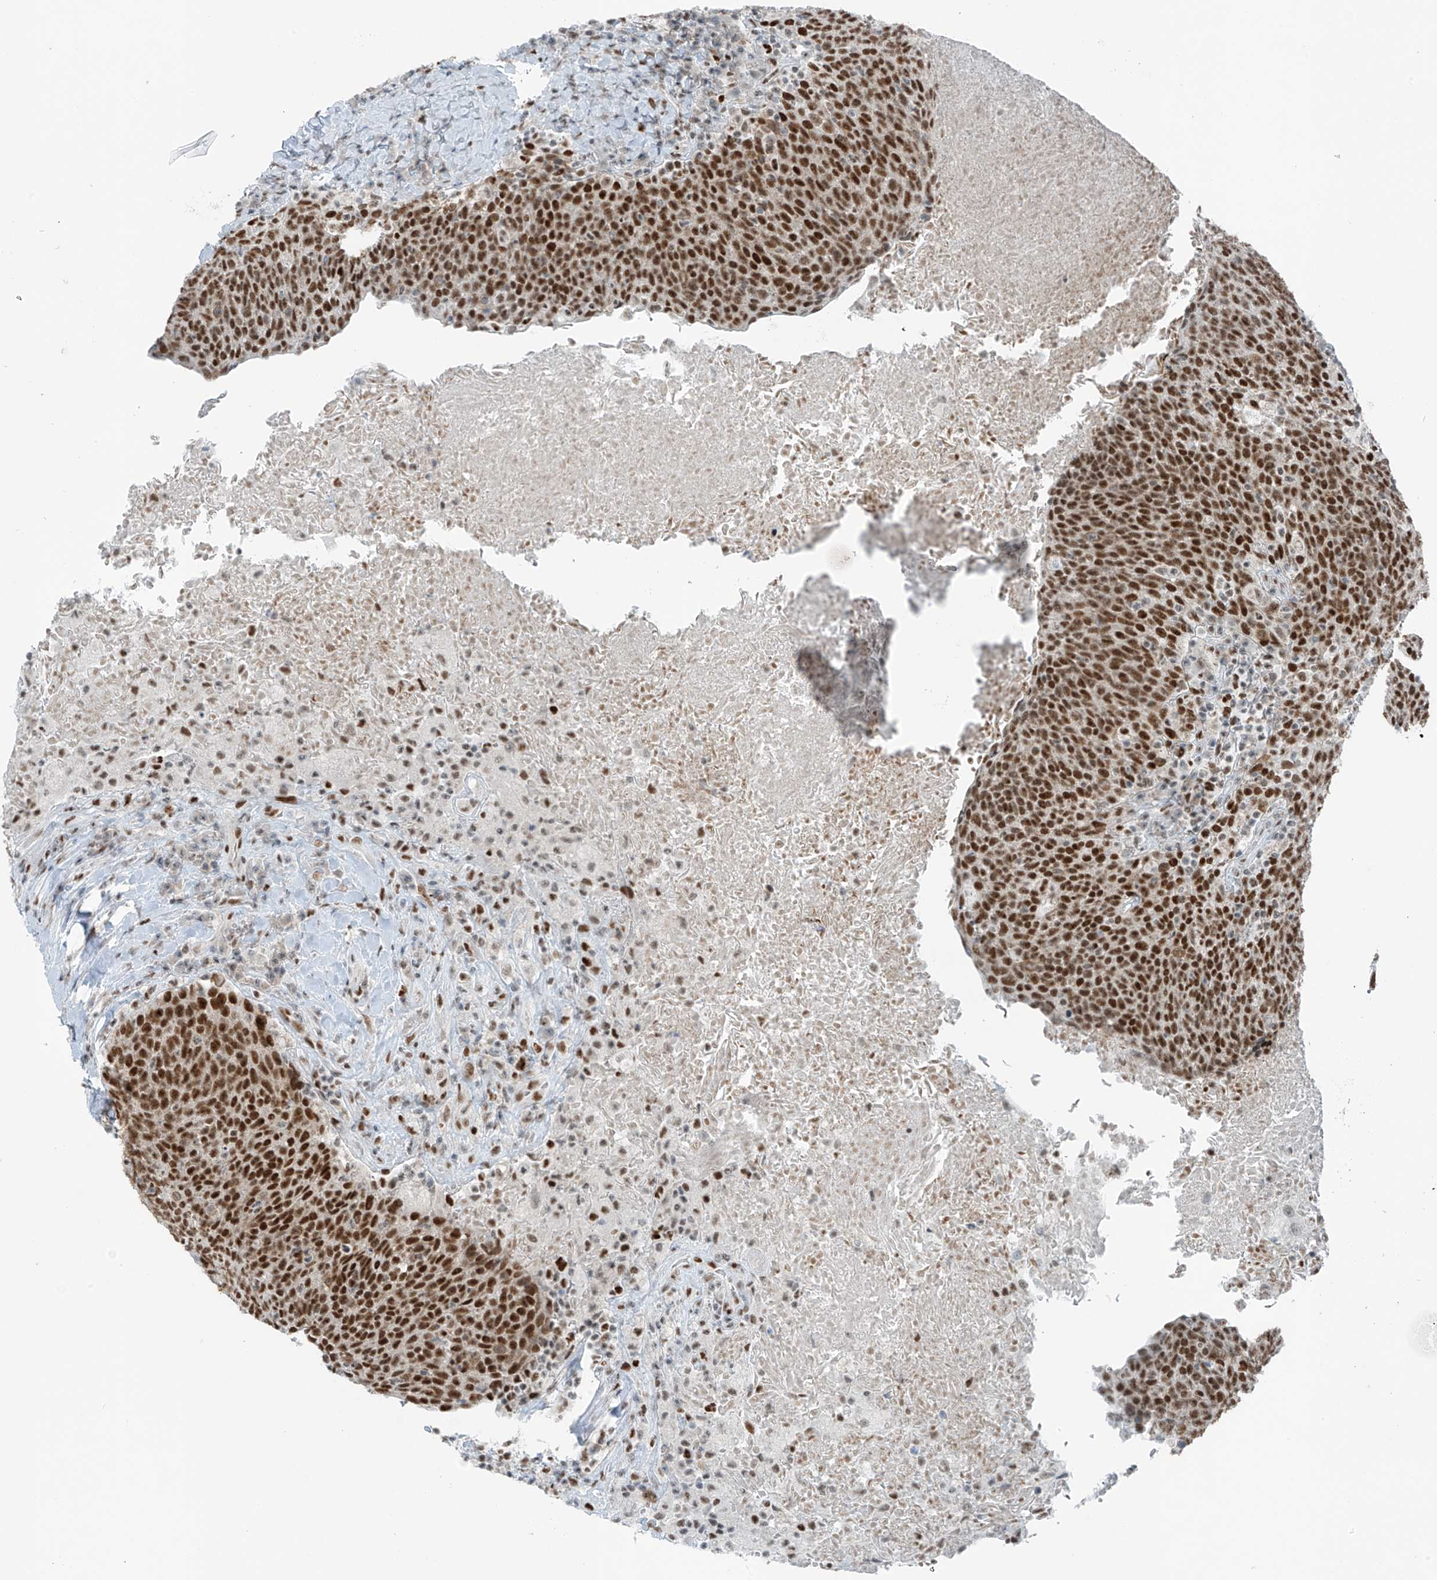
{"staining": {"intensity": "strong", "quantity": ">75%", "location": "nuclear"}, "tissue": "head and neck cancer", "cell_type": "Tumor cells", "image_type": "cancer", "snomed": [{"axis": "morphology", "description": "Squamous cell carcinoma, NOS"}, {"axis": "morphology", "description": "Squamous cell carcinoma, metastatic, NOS"}, {"axis": "topography", "description": "Lymph node"}, {"axis": "topography", "description": "Head-Neck"}], "caption": "Immunohistochemistry micrograph of neoplastic tissue: head and neck cancer stained using immunohistochemistry (IHC) reveals high levels of strong protein expression localized specifically in the nuclear of tumor cells, appearing as a nuclear brown color.", "gene": "WRNIP1", "patient": {"sex": "male", "age": 62}}